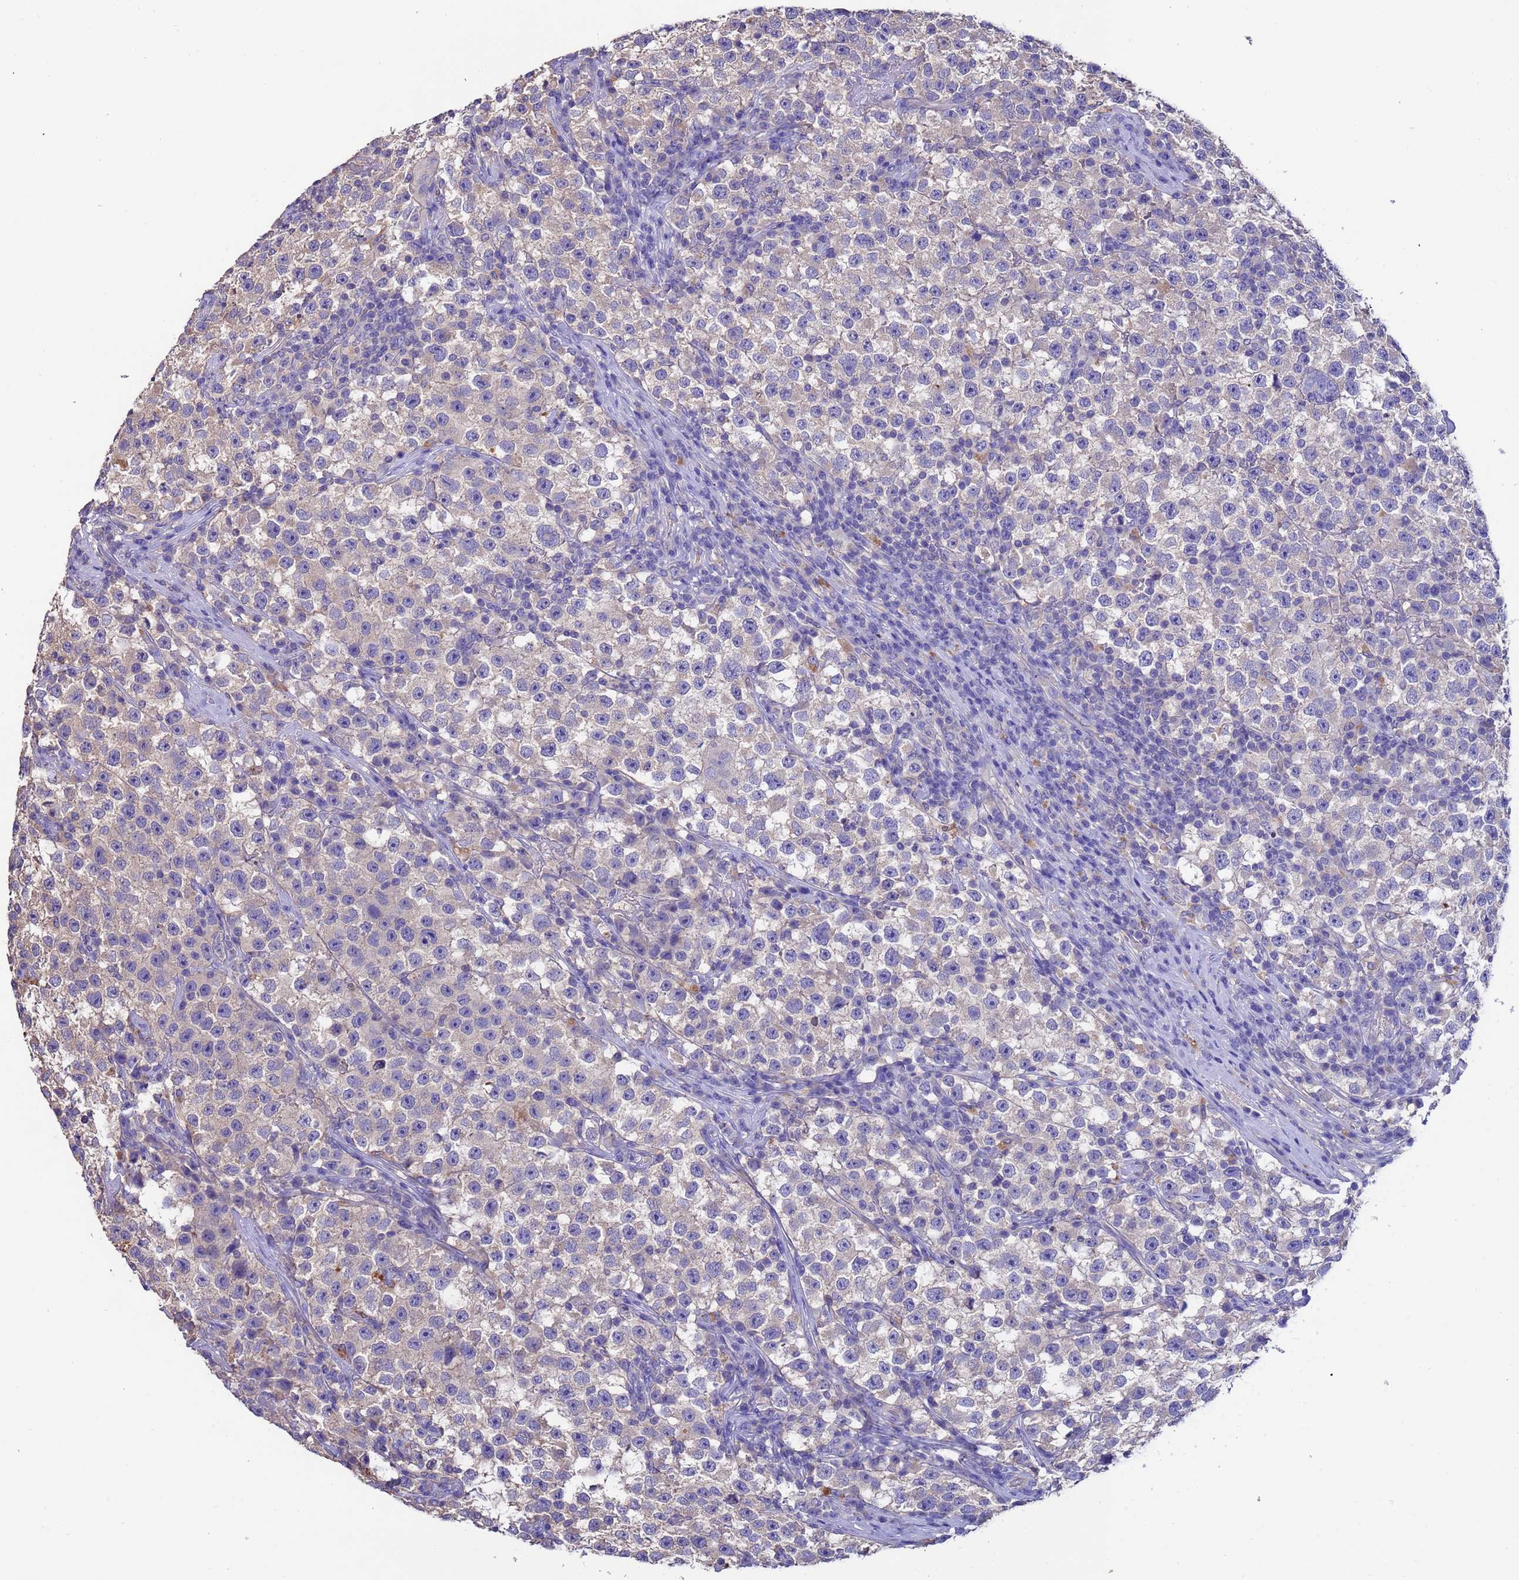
{"staining": {"intensity": "negative", "quantity": "none", "location": "none"}, "tissue": "testis cancer", "cell_type": "Tumor cells", "image_type": "cancer", "snomed": [{"axis": "morphology", "description": "Seminoma, NOS"}, {"axis": "topography", "description": "Testis"}], "caption": "Testis seminoma stained for a protein using IHC demonstrates no staining tumor cells.", "gene": "SRL", "patient": {"sex": "male", "age": 22}}